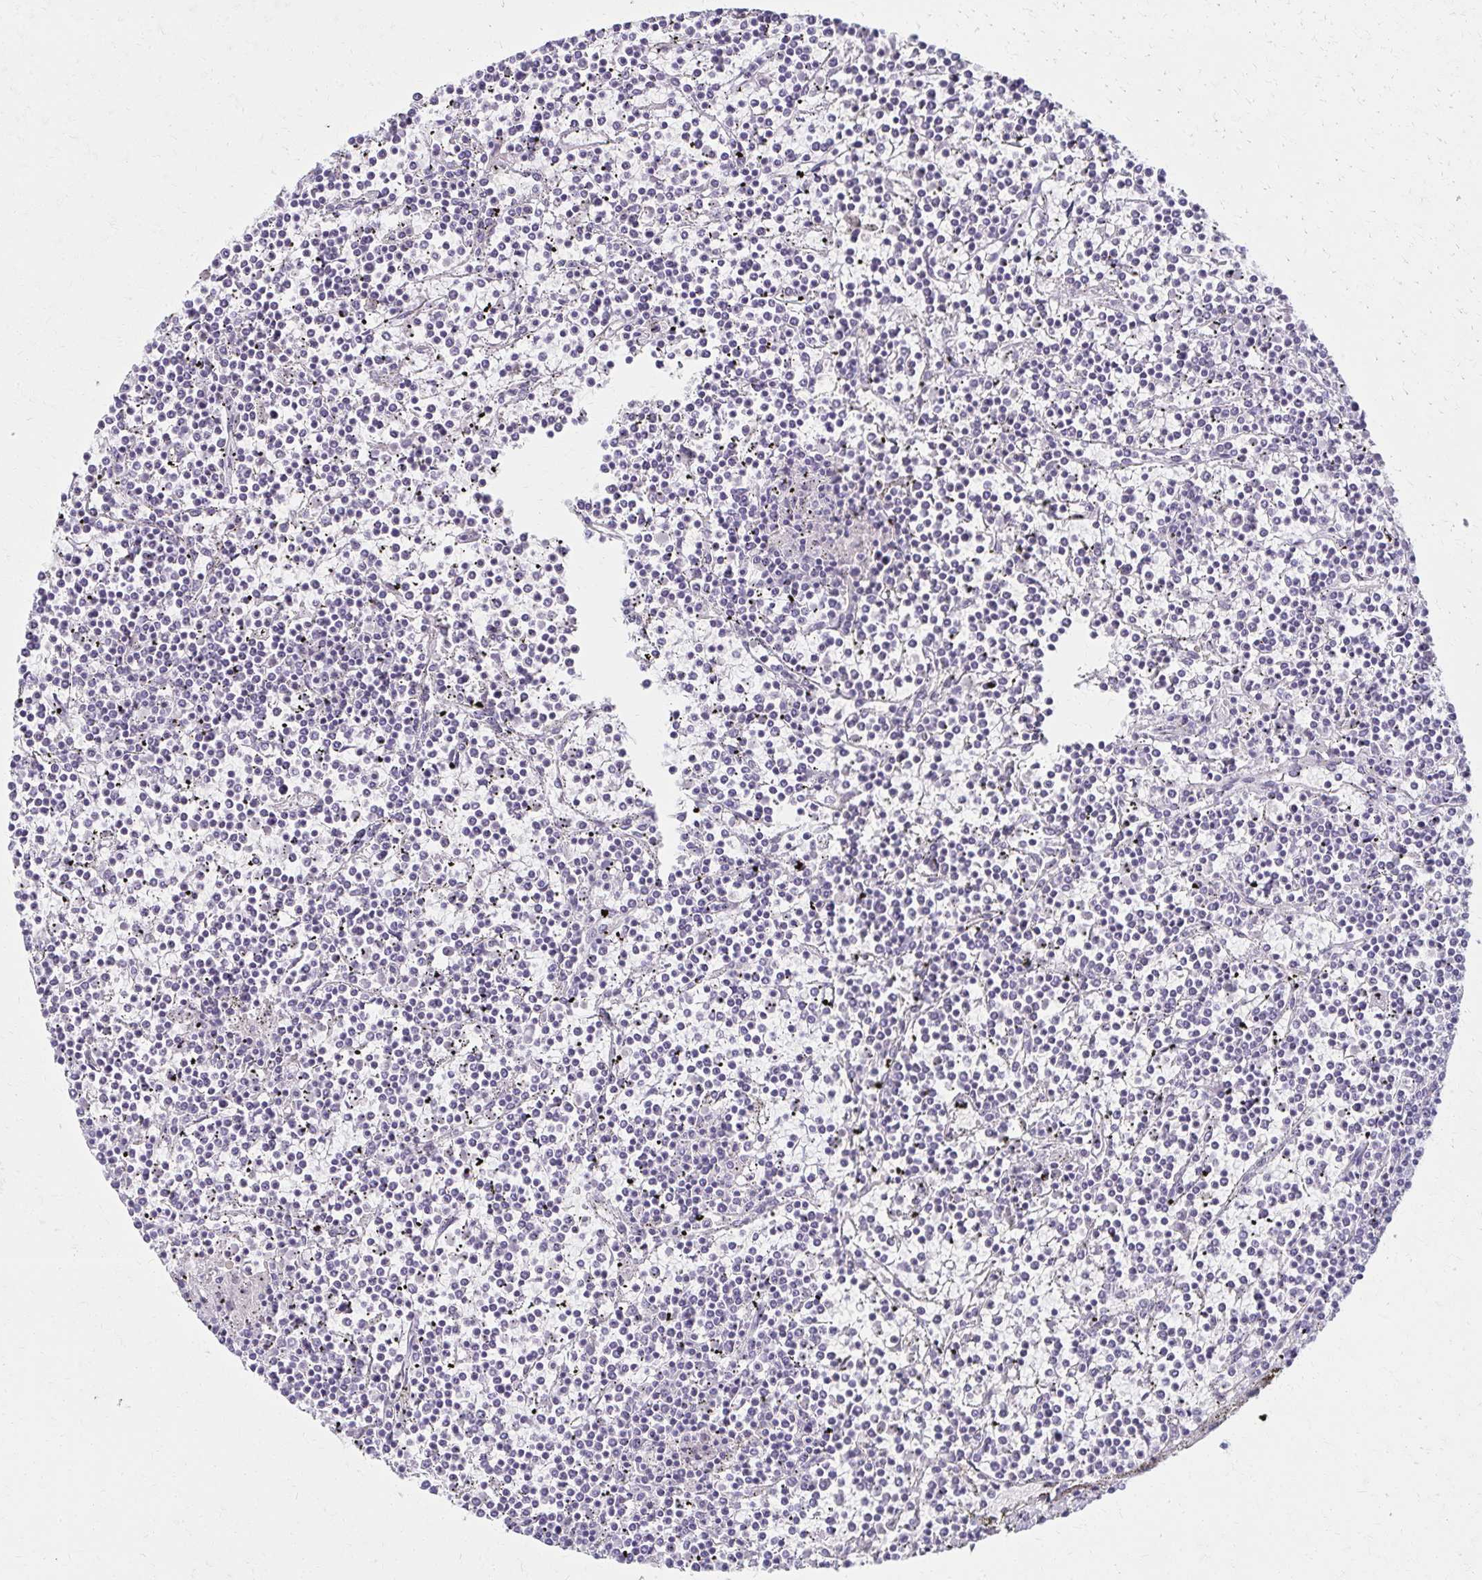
{"staining": {"intensity": "negative", "quantity": "none", "location": "none"}, "tissue": "lymphoma", "cell_type": "Tumor cells", "image_type": "cancer", "snomed": [{"axis": "morphology", "description": "Malignant lymphoma, non-Hodgkin's type, Low grade"}, {"axis": "topography", "description": "Spleen"}], "caption": "The image displays no staining of tumor cells in lymphoma.", "gene": "MORC4", "patient": {"sex": "female", "age": 19}}